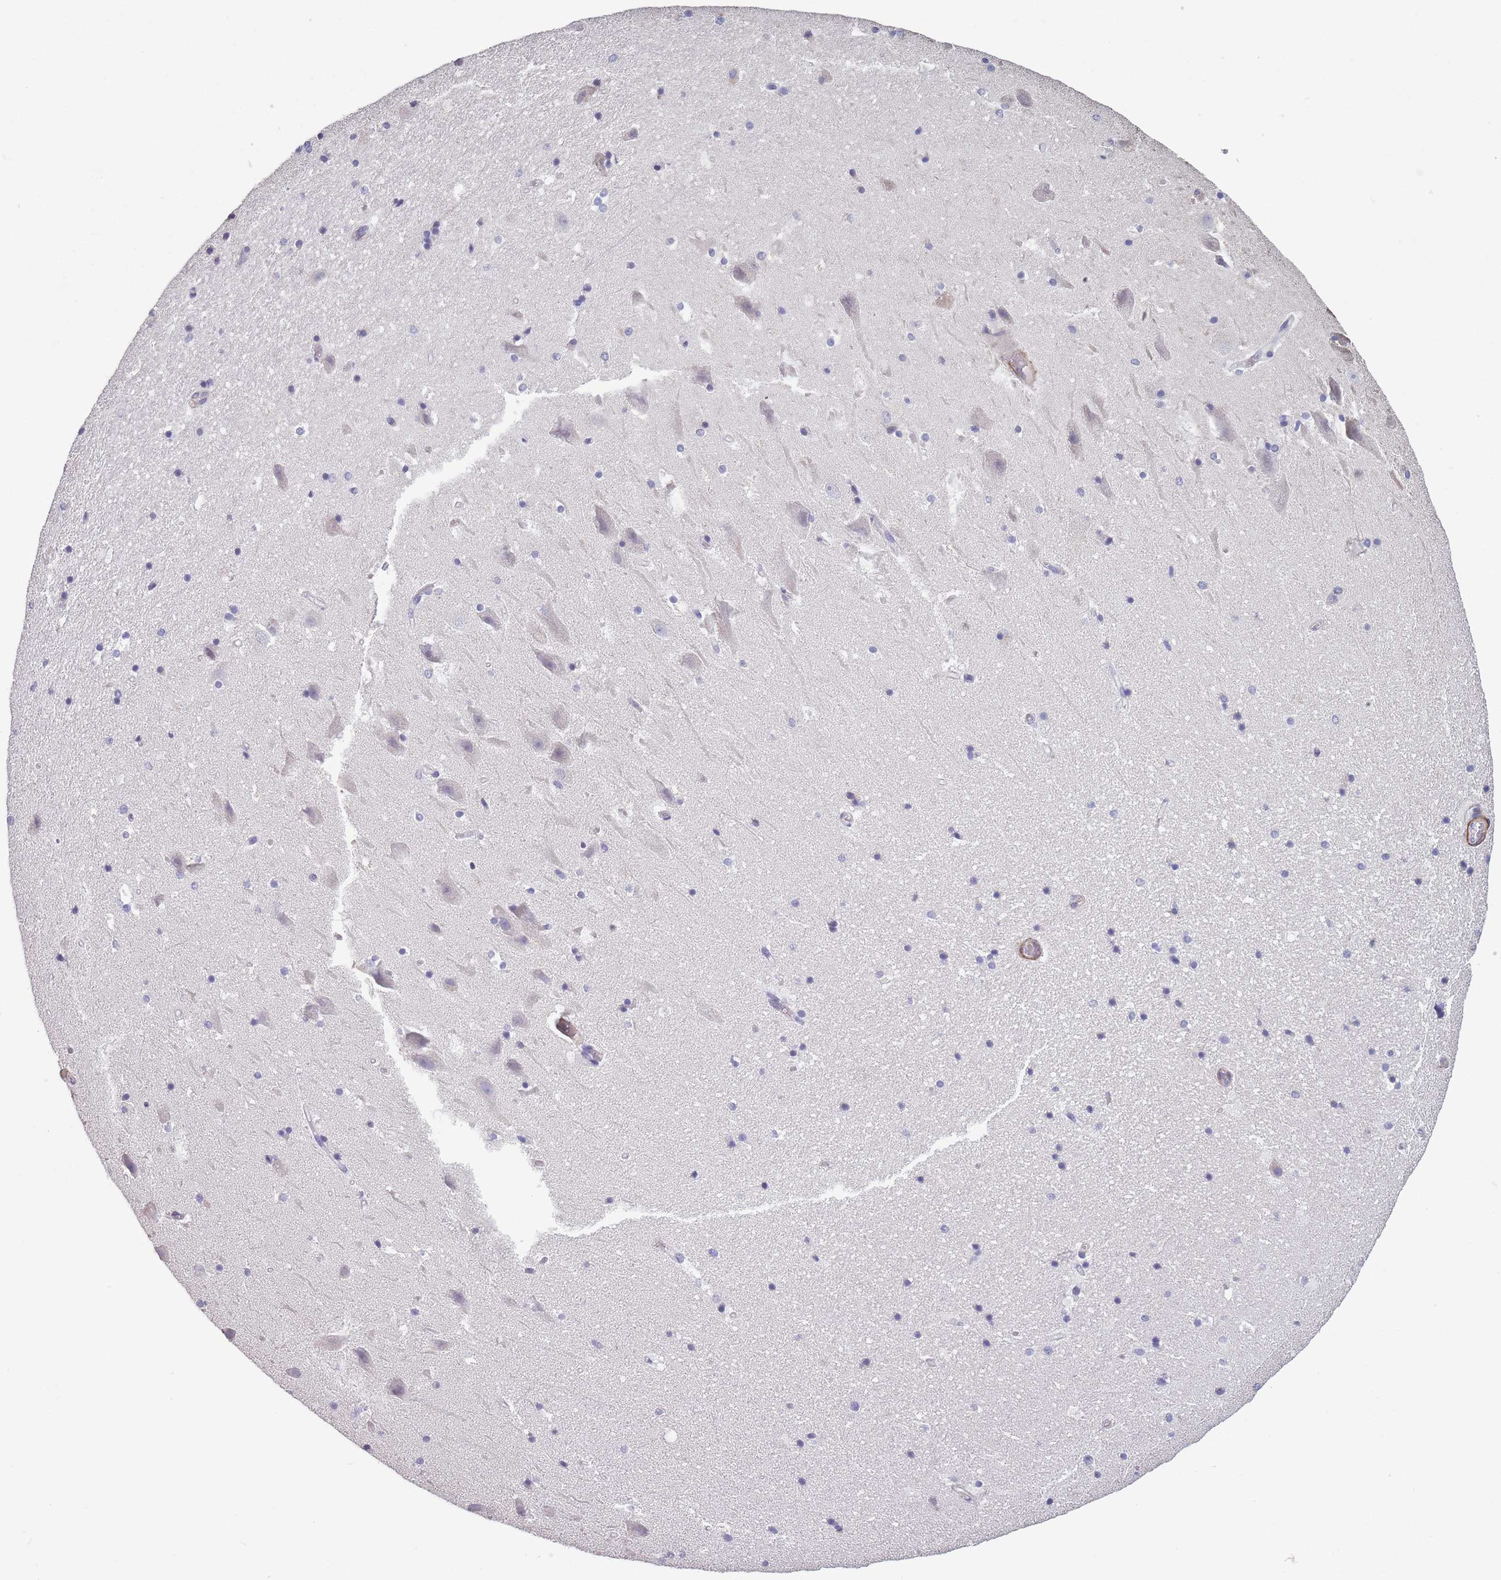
{"staining": {"intensity": "negative", "quantity": "none", "location": "none"}, "tissue": "hippocampus", "cell_type": "Glial cells", "image_type": "normal", "snomed": [{"axis": "morphology", "description": "Normal tissue, NOS"}, {"axis": "topography", "description": "Hippocampus"}], "caption": "IHC of unremarkable hippocampus displays no expression in glial cells.", "gene": "TOMM40L", "patient": {"sex": "male", "age": 37}}